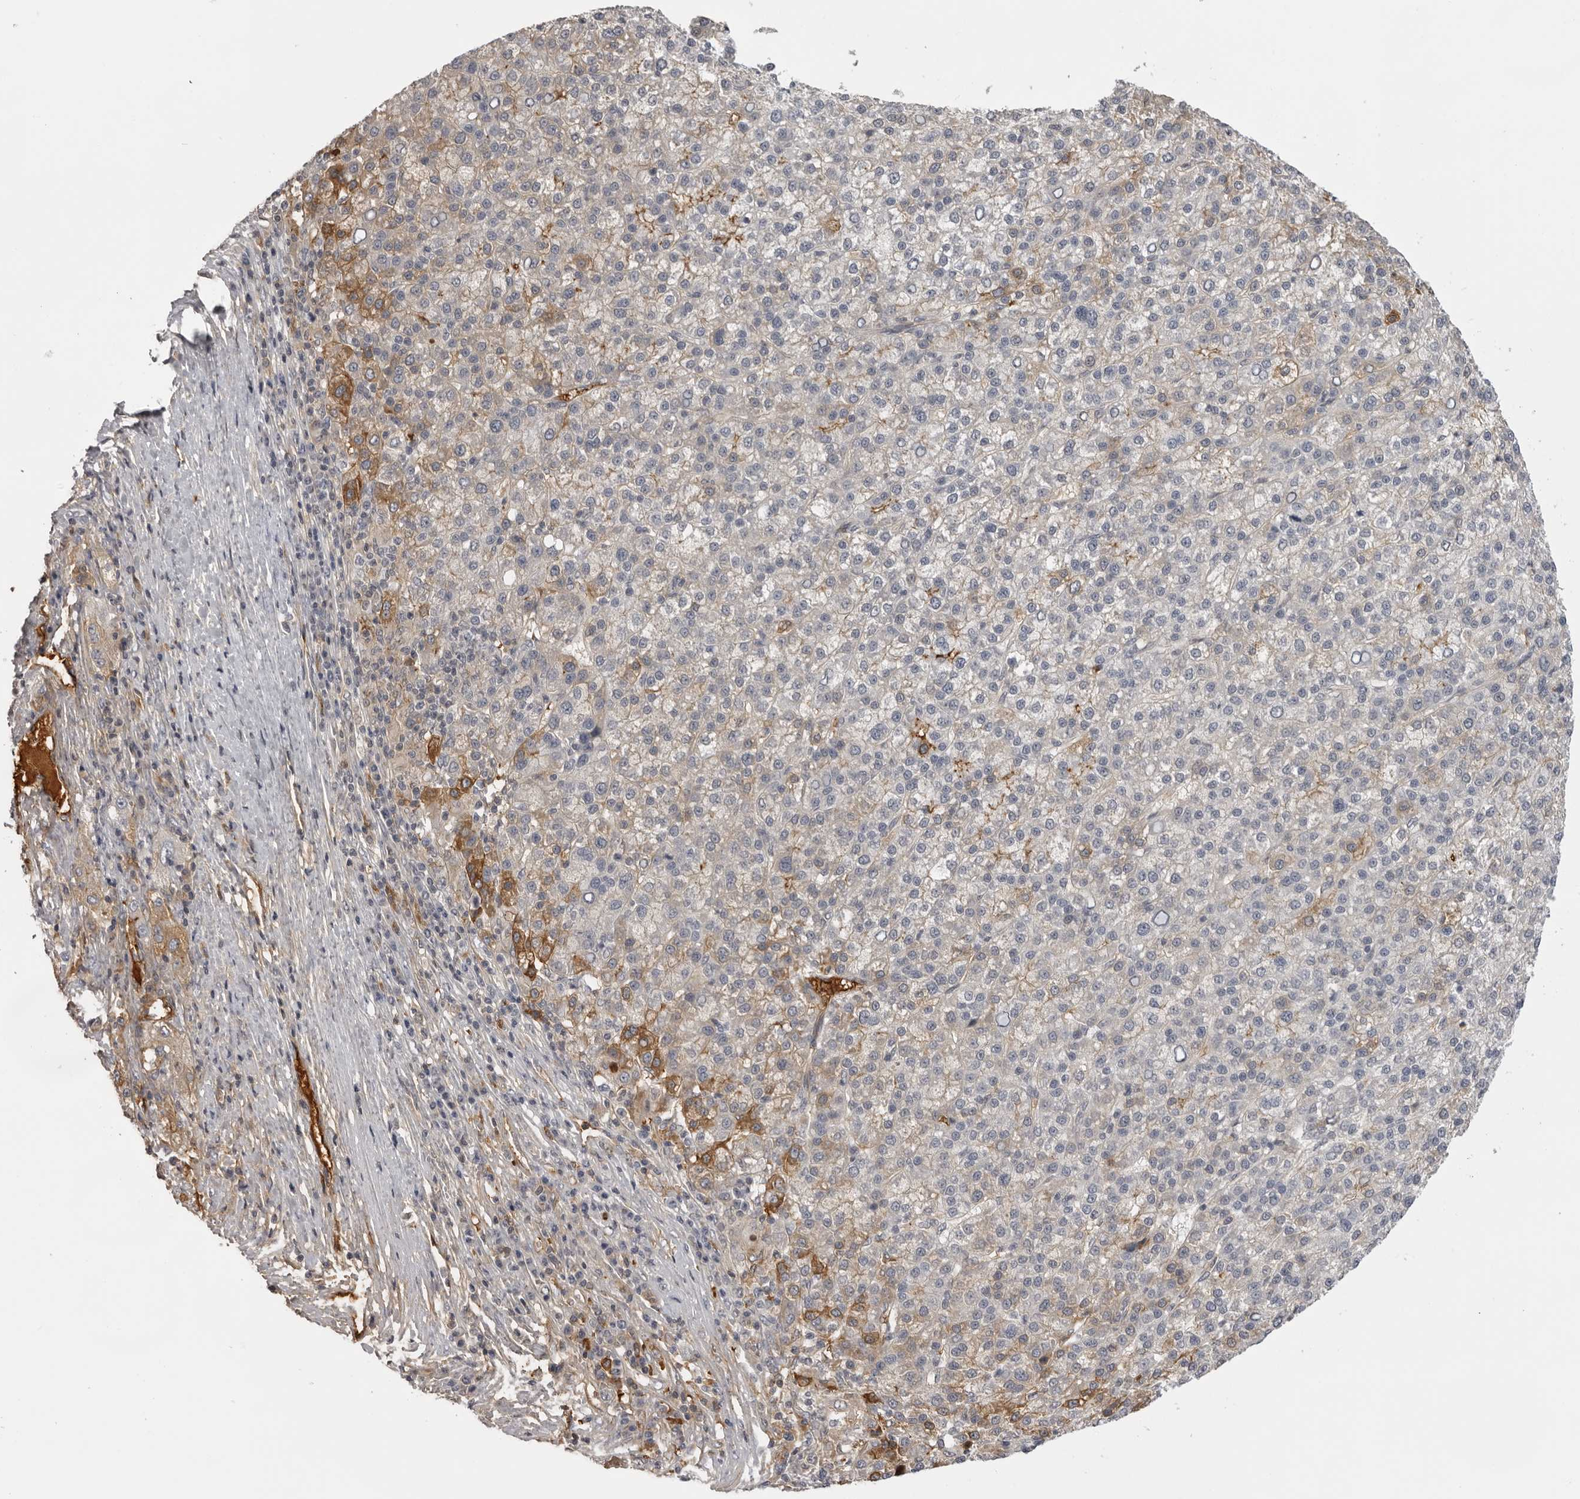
{"staining": {"intensity": "moderate", "quantity": "<25%", "location": "cytoplasmic/membranous"}, "tissue": "liver cancer", "cell_type": "Tumor cells", "image_type": "cancer", "snomed": [{"axis": "morphology", "description": "Carcinoma, Hepatocellular, NOS"}, {"axis": "topography", "description": "Liver"}], "caption": "Immunohistochemistry (IHC) staining of liver cancer (hepatocellular carcinoma), which shows low levels of moderate cytoplasmic/membranous staining in about <25% of tumor cells indicating moderate cytoplasmic/membranous protein staining. The staining was performed using DAB (3,3'-diaminobenzidine) (brown) for protein detection and nuclei were counterstained in hematoxylin (blue).", "gene": "PLEKHF2", "patient": {"sex": "female", "age": 58}}